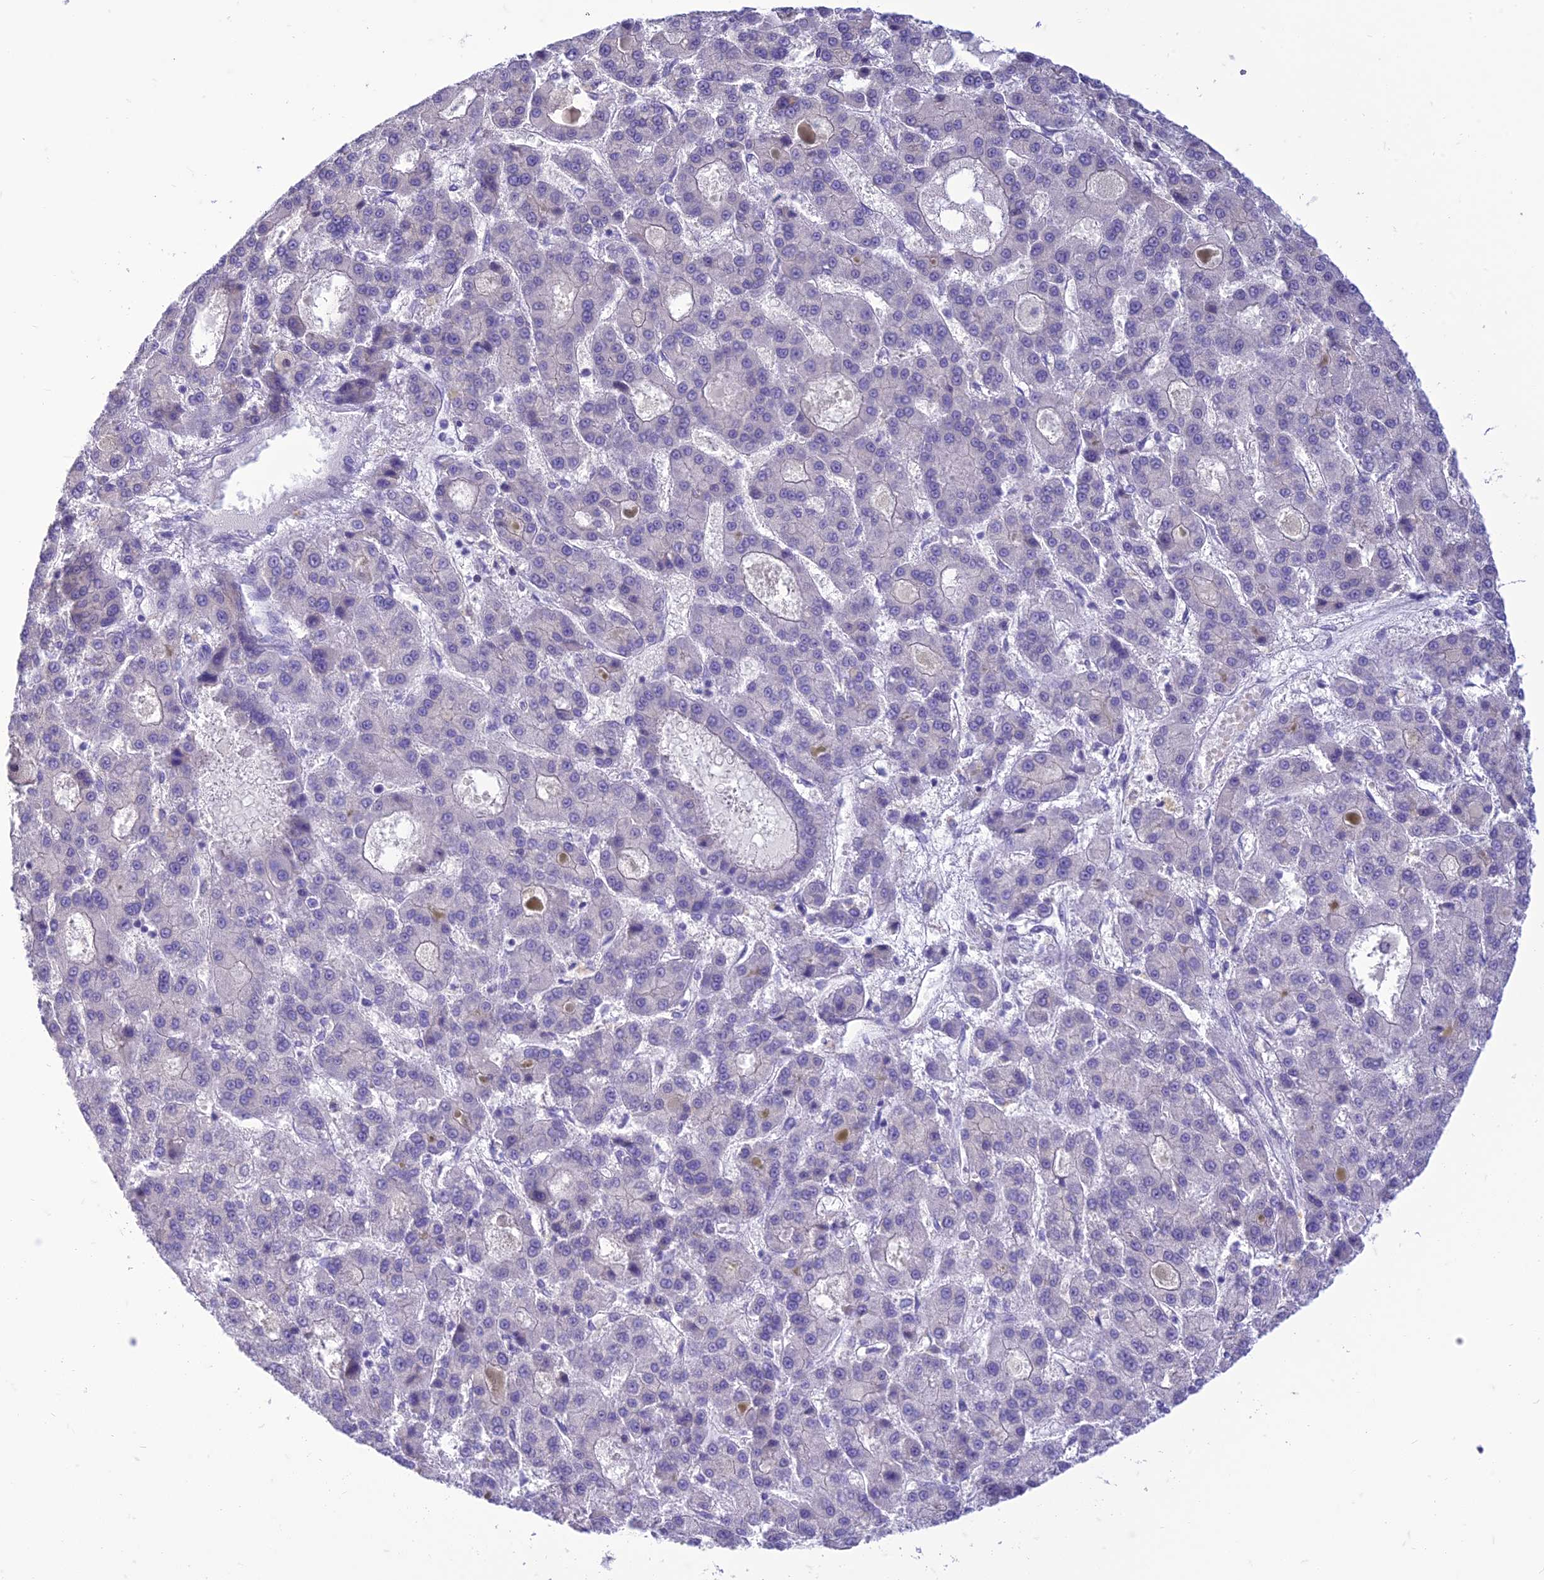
{"staining": {"intensity": "negative", "quantity": "none", "location": "none"}, "tissue": "liver cancer", "cell_type": "Tumor cells", "image_type": "cancer", "snomed": [{"axis": "morphology", "description": "Carcinoma, Hepatocellular, NOS"}, {"axis": "topography", "description": "Liver"}], "caption": "Hepatocellular carcinoma (liver) stained for a protein using immunohistochemistry (IHC) shows no staining tumor cells.", "gene": "DHDH", "patient": {"sex": "male", "age": 70}}